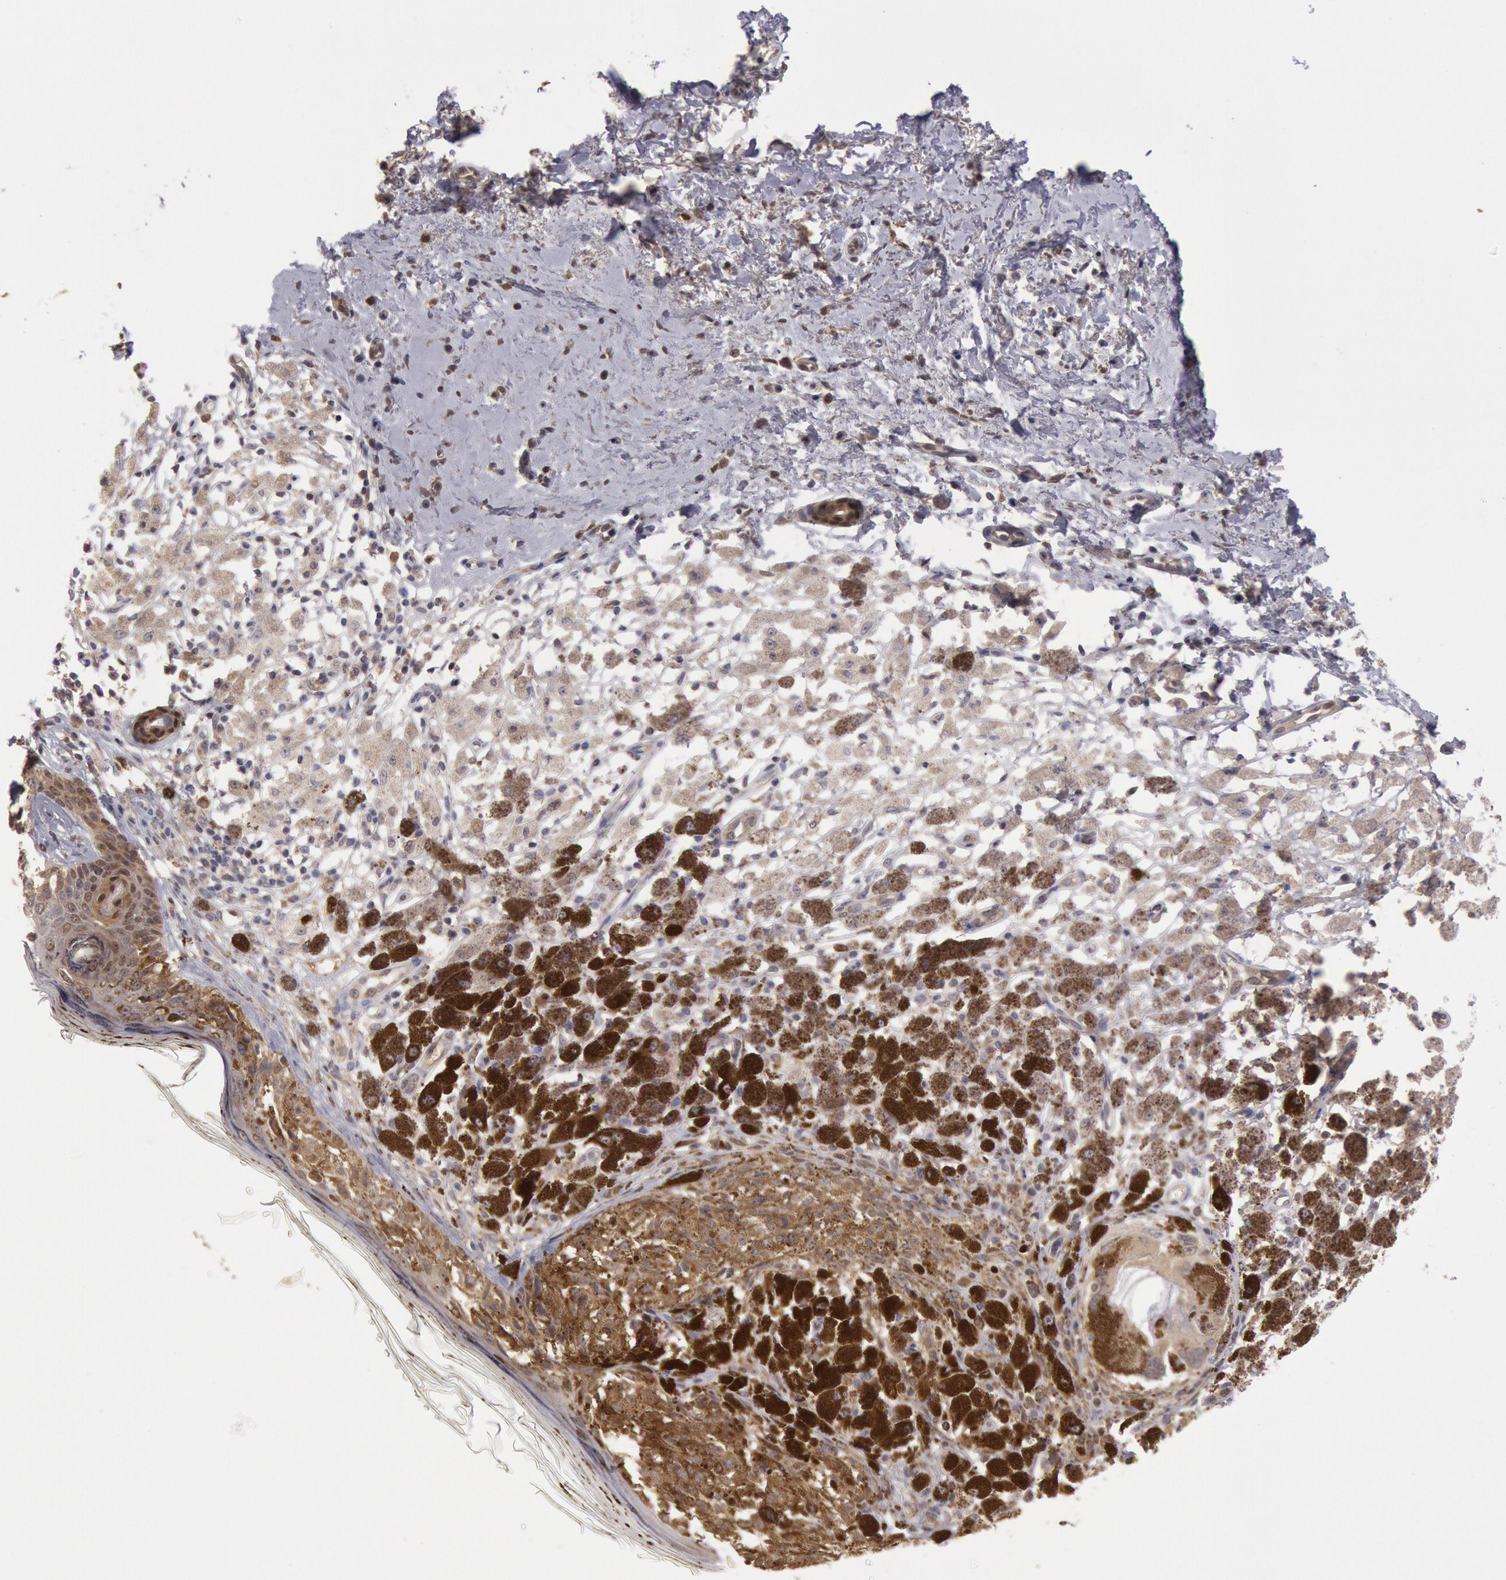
{"staining": {"intensity": "negative", "quantity": "none", "location": "none"}, "tissue": "melanoma", "cell_type": "Tumor cells", "image_type": "cancer", "snomed": [{"axis": "morphology", "description": "Malignant melanoma, NOS"}, {"axis": "topography", "description": "Skin"}], "caption": "Immunohistochemical staining of human malignant melanoma reveals no significant expression in tumor cells.", "gene": "MPST", "patient": {"sex": "male", "age": 88}}